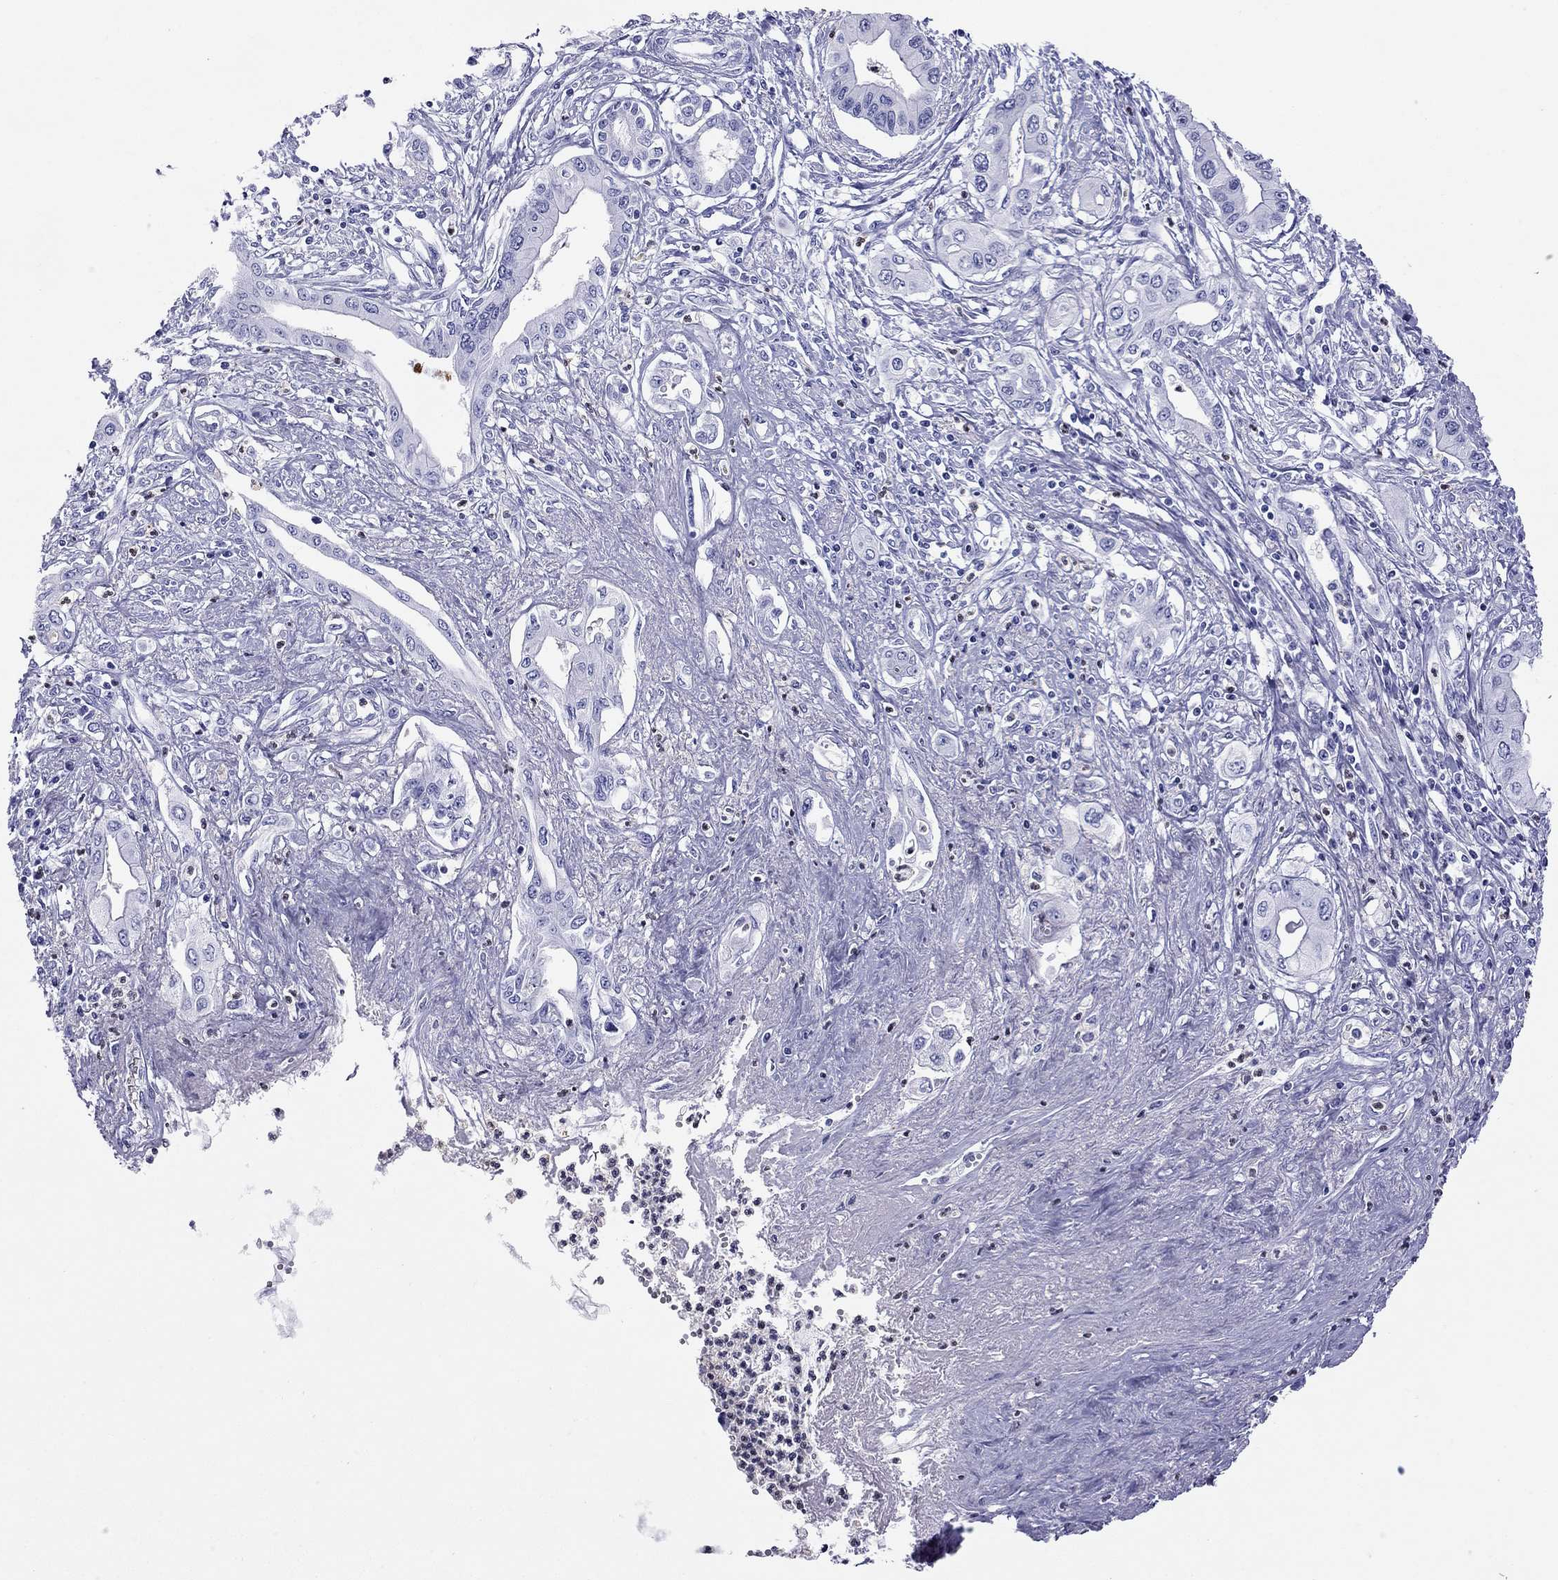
{"staining": {"intensity": "negative", "quantity": "none", "location": "none"}, "tissue": "pancreatic cancer", "cell_type": "Tumor cells", "image_type": "cancer", "snomed": [{"axis": "morphology", "description": "Adenocarcinoma, NOS"}, {"axis": "topography", "description": "Pancreas"}], "caption": "Pancreatic adenocarcinoma was stained to show a protein in brown. There is no significant staining in tumor cells. The staining is performed using DAB (3,3'-diaminobenzidine) brown chromogen with nuclei counter-stained in using hematoxylin.", "gene": "SLAMF1", "patient": {"sex": "female", "age": 62}}